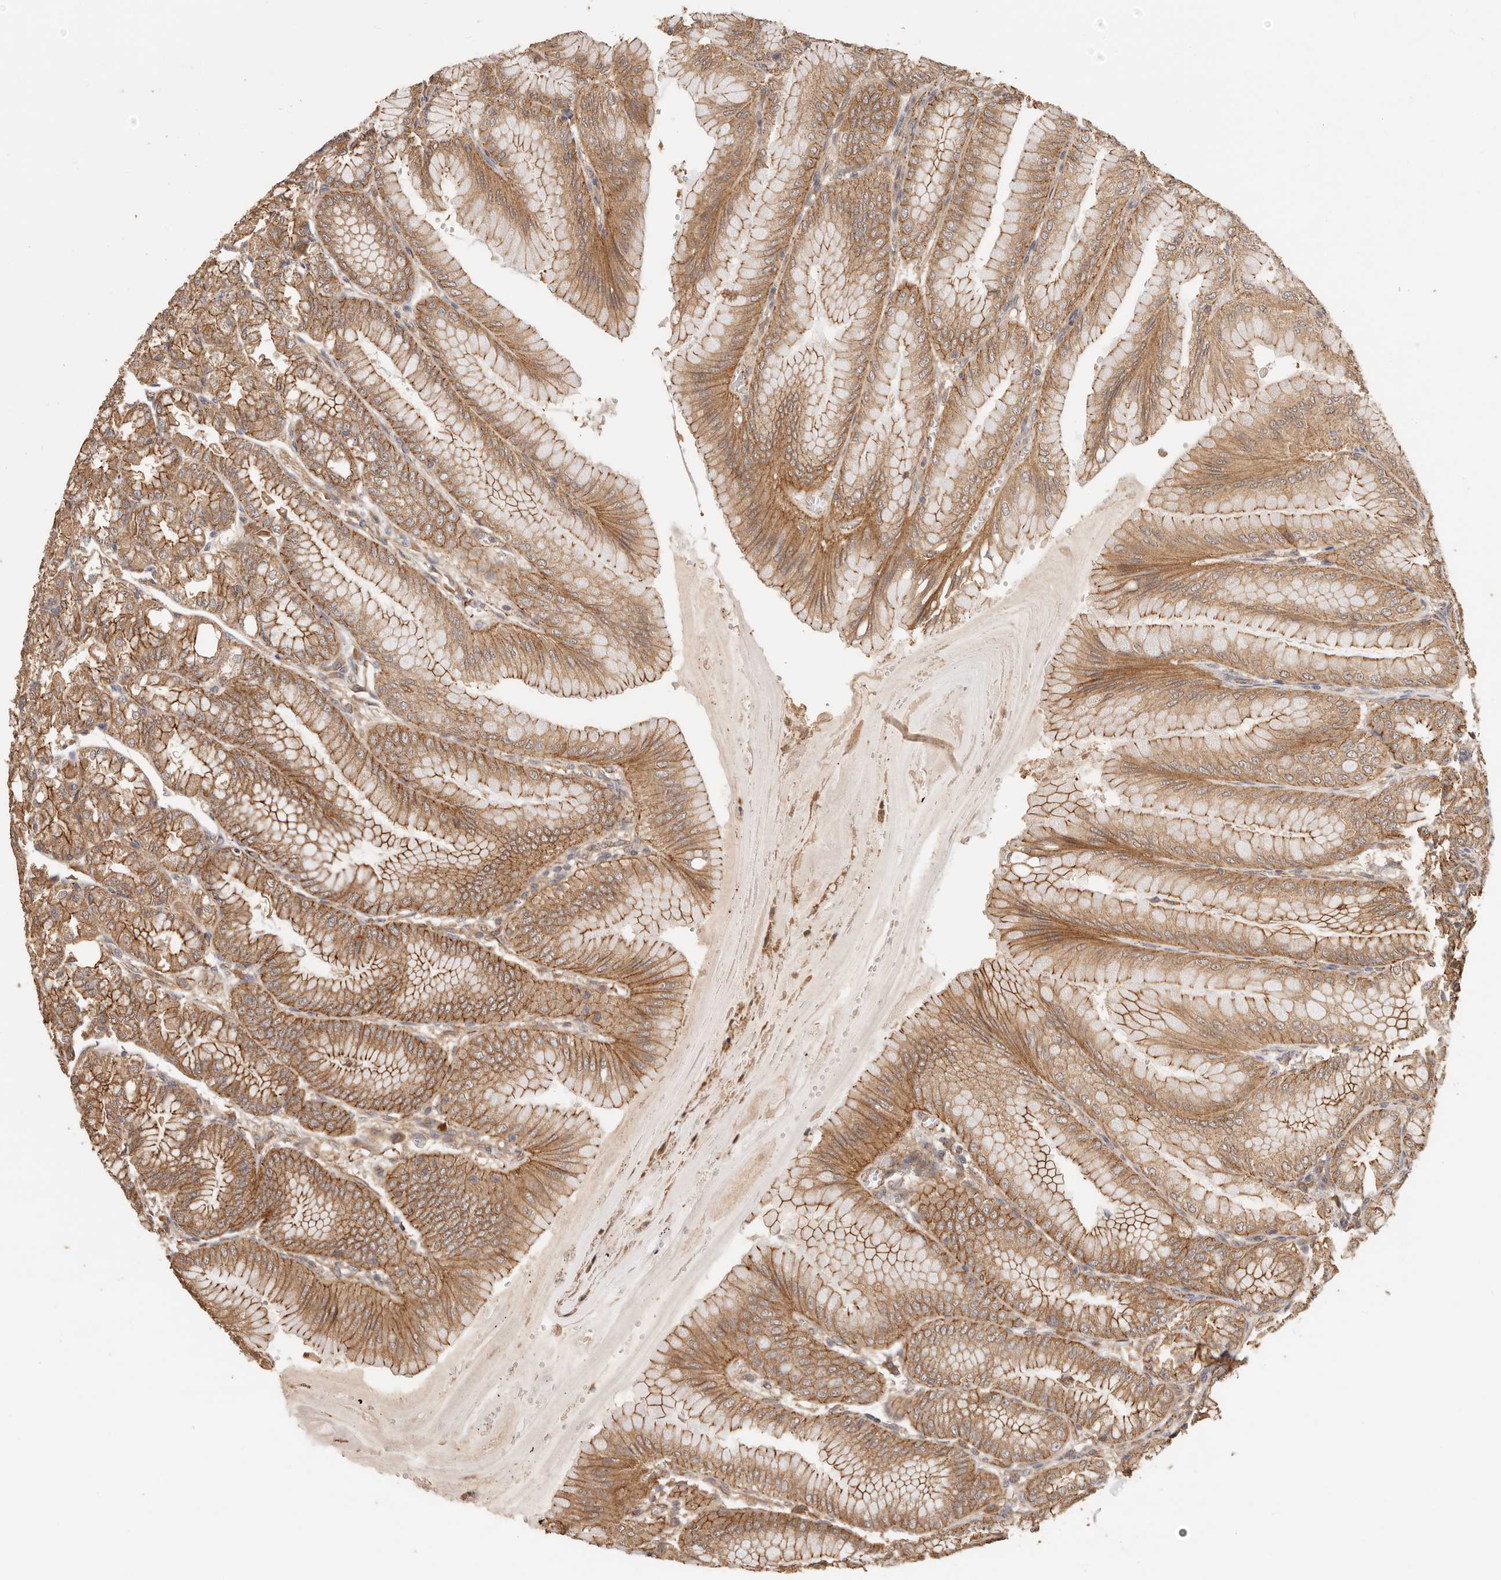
{"staining": {"intensity": "moderate", "quantity": ">75%", "location": "cytoplasmic/membranous"}, "tissue": "stomach", "cell_type": "Glandular cells", "image_type": "normal", "snomed": [{"axis": "morphology", "description": "Normal tissue, NOS"}, {"axis": "topography", "description": "Stomach, lower"}], "caption": "This histopathology image exhibits normal stomach stained with immunohistochemistry to label a protein in brown. The cytoplasmic/membranous of glandular cells show moderate positivity for the protein. Nuclei are counter-stained blue.", "gene": "AFDN", "patient": {"sex": "male", "age": 71}}